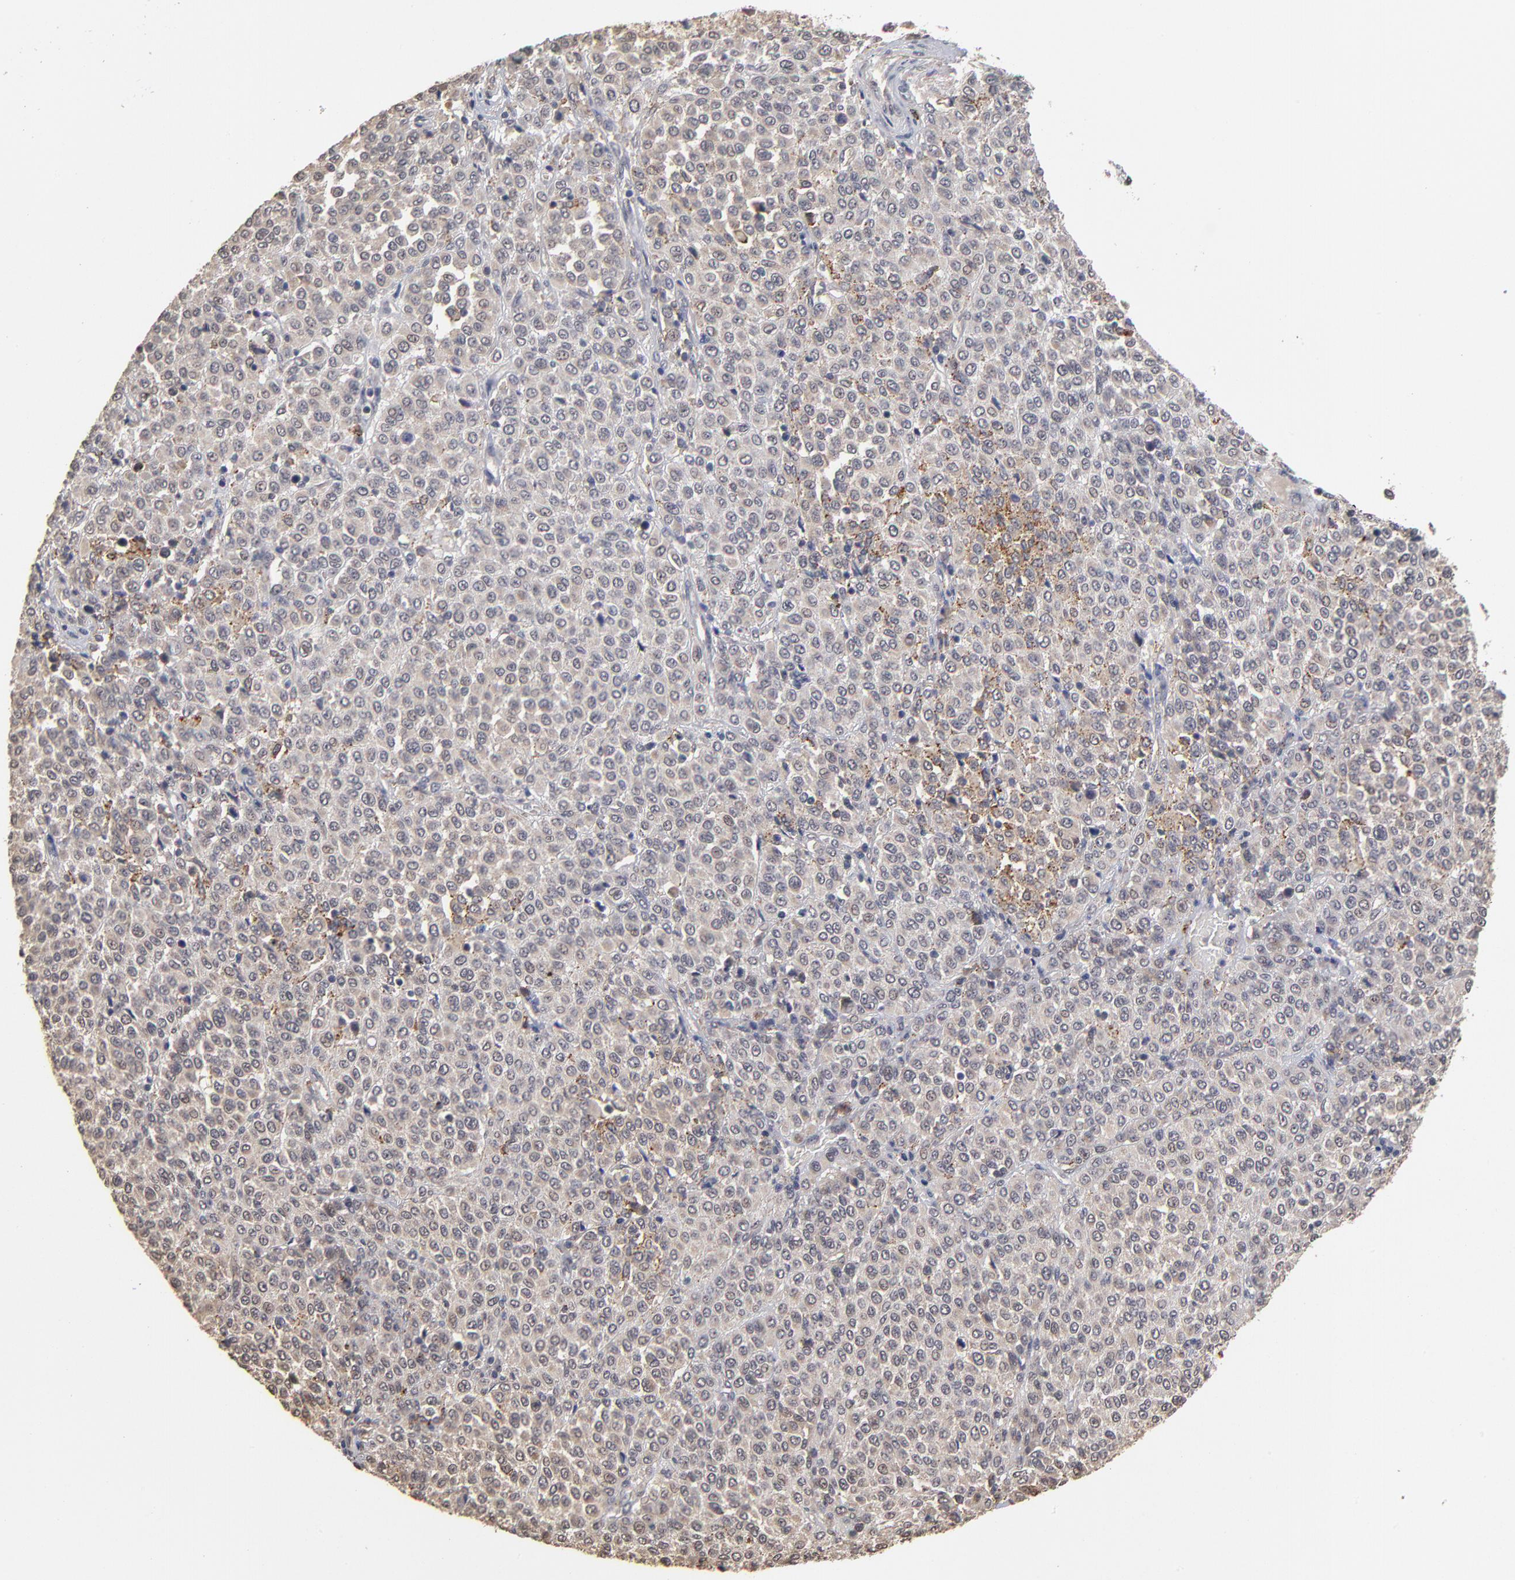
{"staining": {"intensity": "moderate", "quantity": "<25%", "location": "cytoplasmic/membranous"}, "tissue": "melanoma", "cell_type": "Tumor cells", "image_type": "cancer", "snomed": [{"axis": "morphology", "description": "Malignant melanoma, Metastatic site"}, {"axis": "topography", "description": "Pancreas"}], "caption": "Brown immunohistochemical staining in melanoma exhibits moderate cytoplasmic/membranous positivity in about <25% of tumor cells.", "gene": "ASB8", "patient": {"sex": "female", "age": 30}}